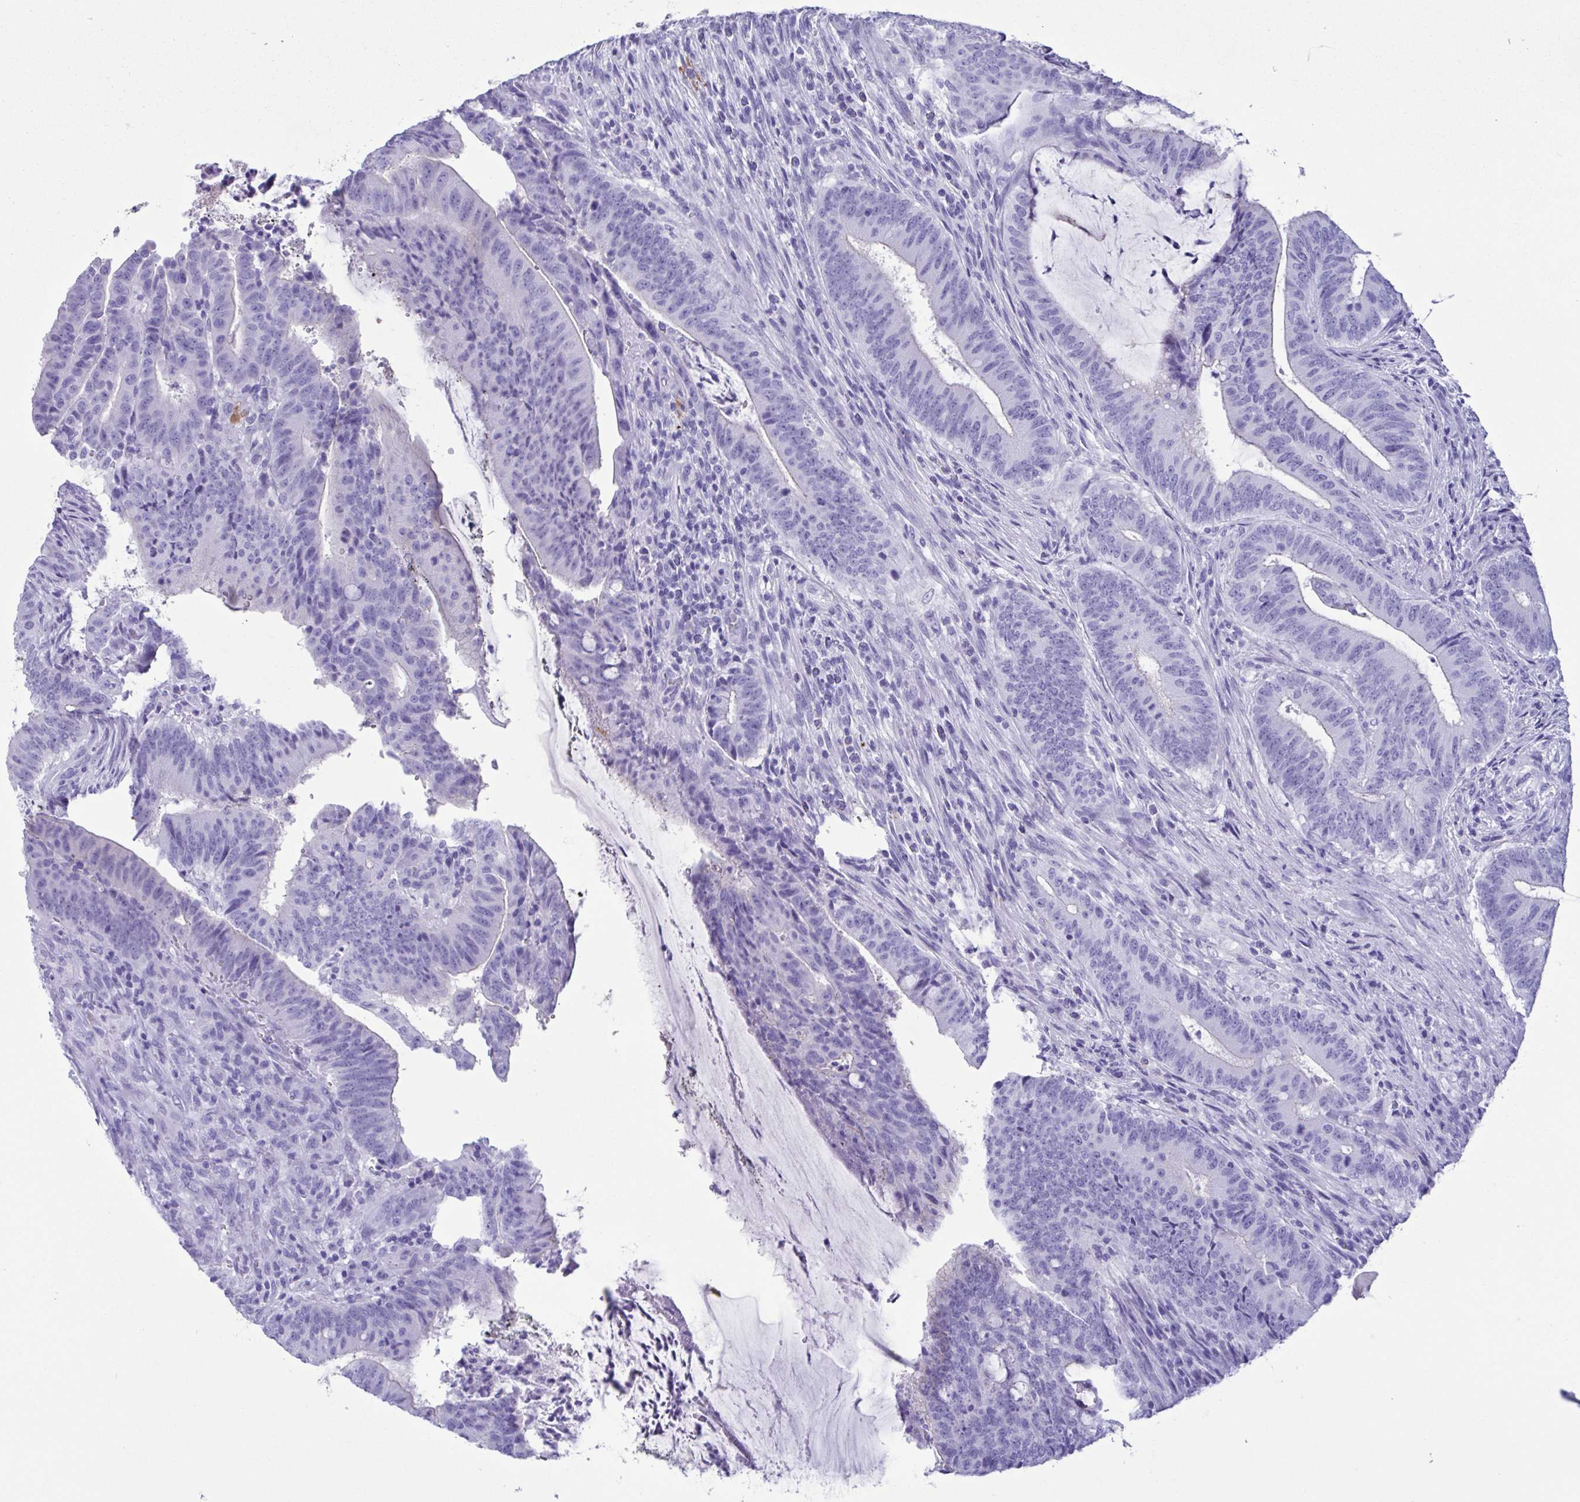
{"staining": {"intensity": "negative", "quantity": "none", "location": "none"}, "tissue": "colorectal cancer", "cell_type": "Tumor cells", "image_type": "cancer", "snomed": [{"axis": "morphology", "description": "Adenocarcinoma, NOS"}, {"axis": "topography", "description": "Colon"}], "caption": "Immunohistochemistry micrograph of human colorectal adenocarcinoma stained for a protein (brown), which exhibits no staining in tumor cells.", "gene": "TSPY2", "patient": {"sex": "female", "age": 43}}